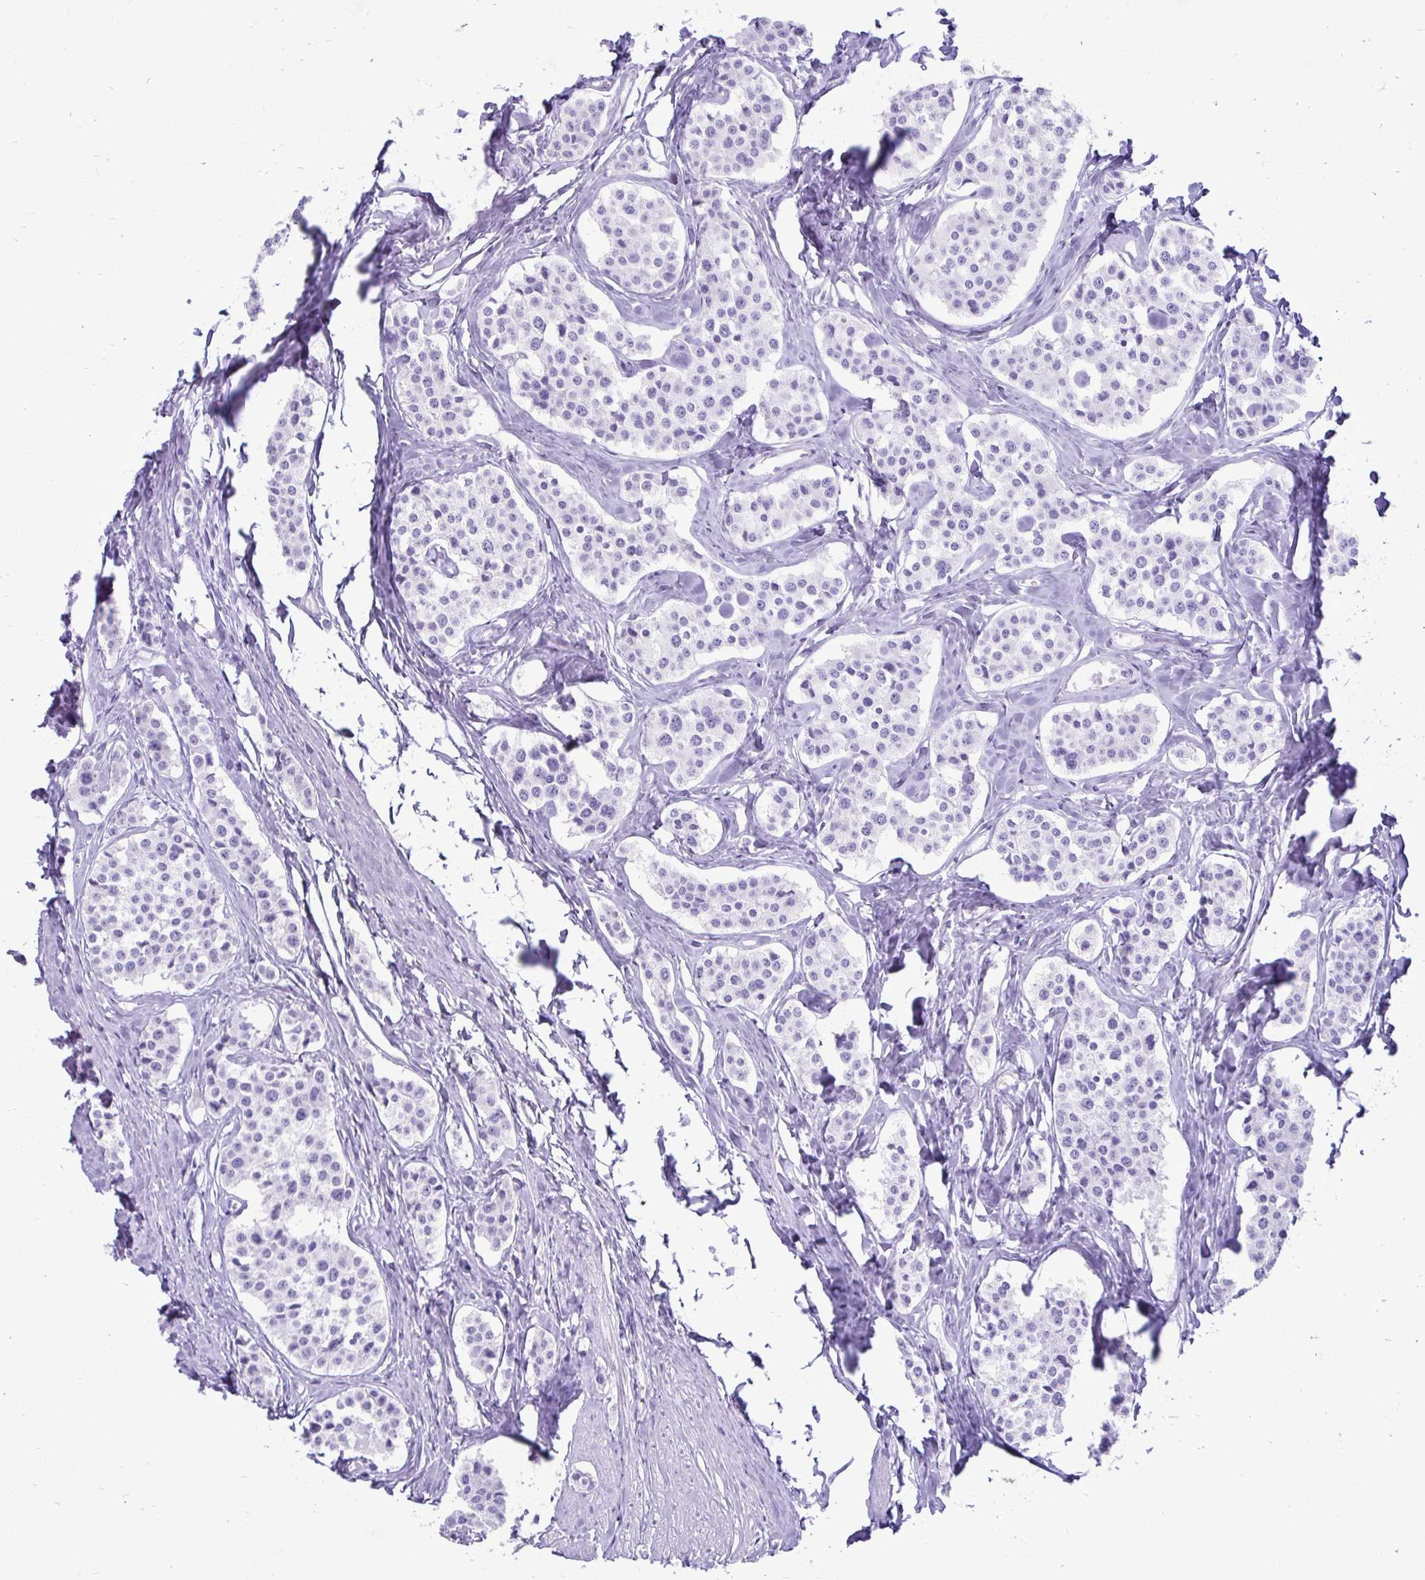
{"staining": {"intensity": "negative", "quantity": "none", "location": "none"}, "tissue": "carcinoid", "cell_type": "Tumor cells", "image_type": "cancer", "snomed": [{"axis": "morphology", "description": "Carcinoid, malignant, NOS"}, {"axis": "topography", "description": "Small intestine"}], "caption": "This is a photomicrograph of immunohistochemistry staining of malignant carcinoid, which shows no positivity in tumor cells.", "gene": "ATP4B", "patient": {"sex": "male", "age": 60}}